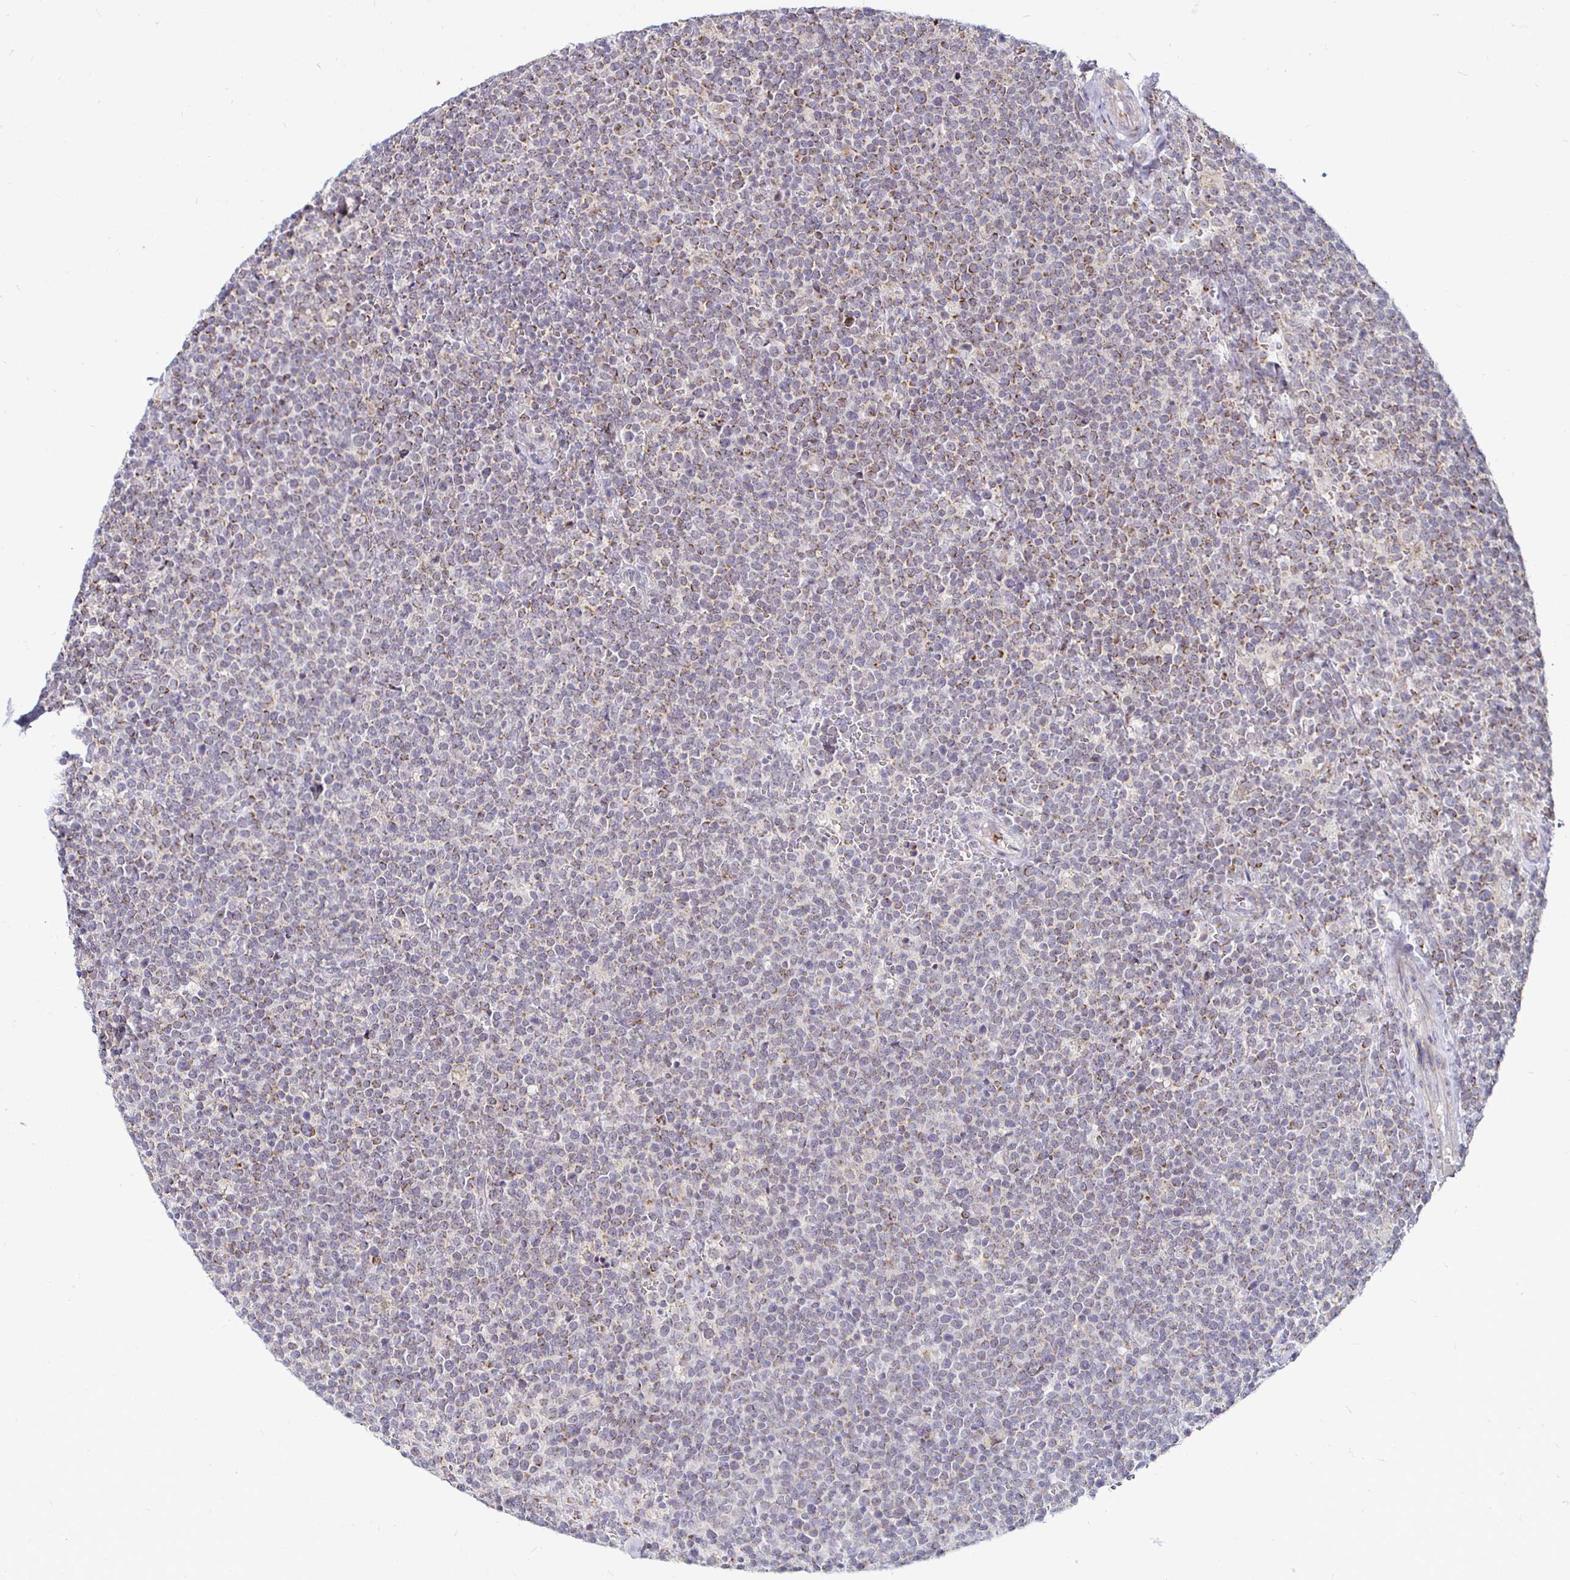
{"staining": {"intensity": "moderate", "quantity": "<25%", "location": "cytoplasmic/membranous"}, "tissue": "lymphoma", "cell_type": "Tumor cells", "image_type": "cancer", "snomed": [{"axis": "morphology", "description": "Malignant lymphoma, non-Hodgkin's type, High grade"}, {"axis": "topography", "description": "Lymph node"}], "caption": "Human malignant lymphoma, non-Hodgkin's type (high-grade) stained with a protein marker displays moderate staining in tumor cells.", "gene": "ATG3", "patient": {"sex": "male", "age": 61}}